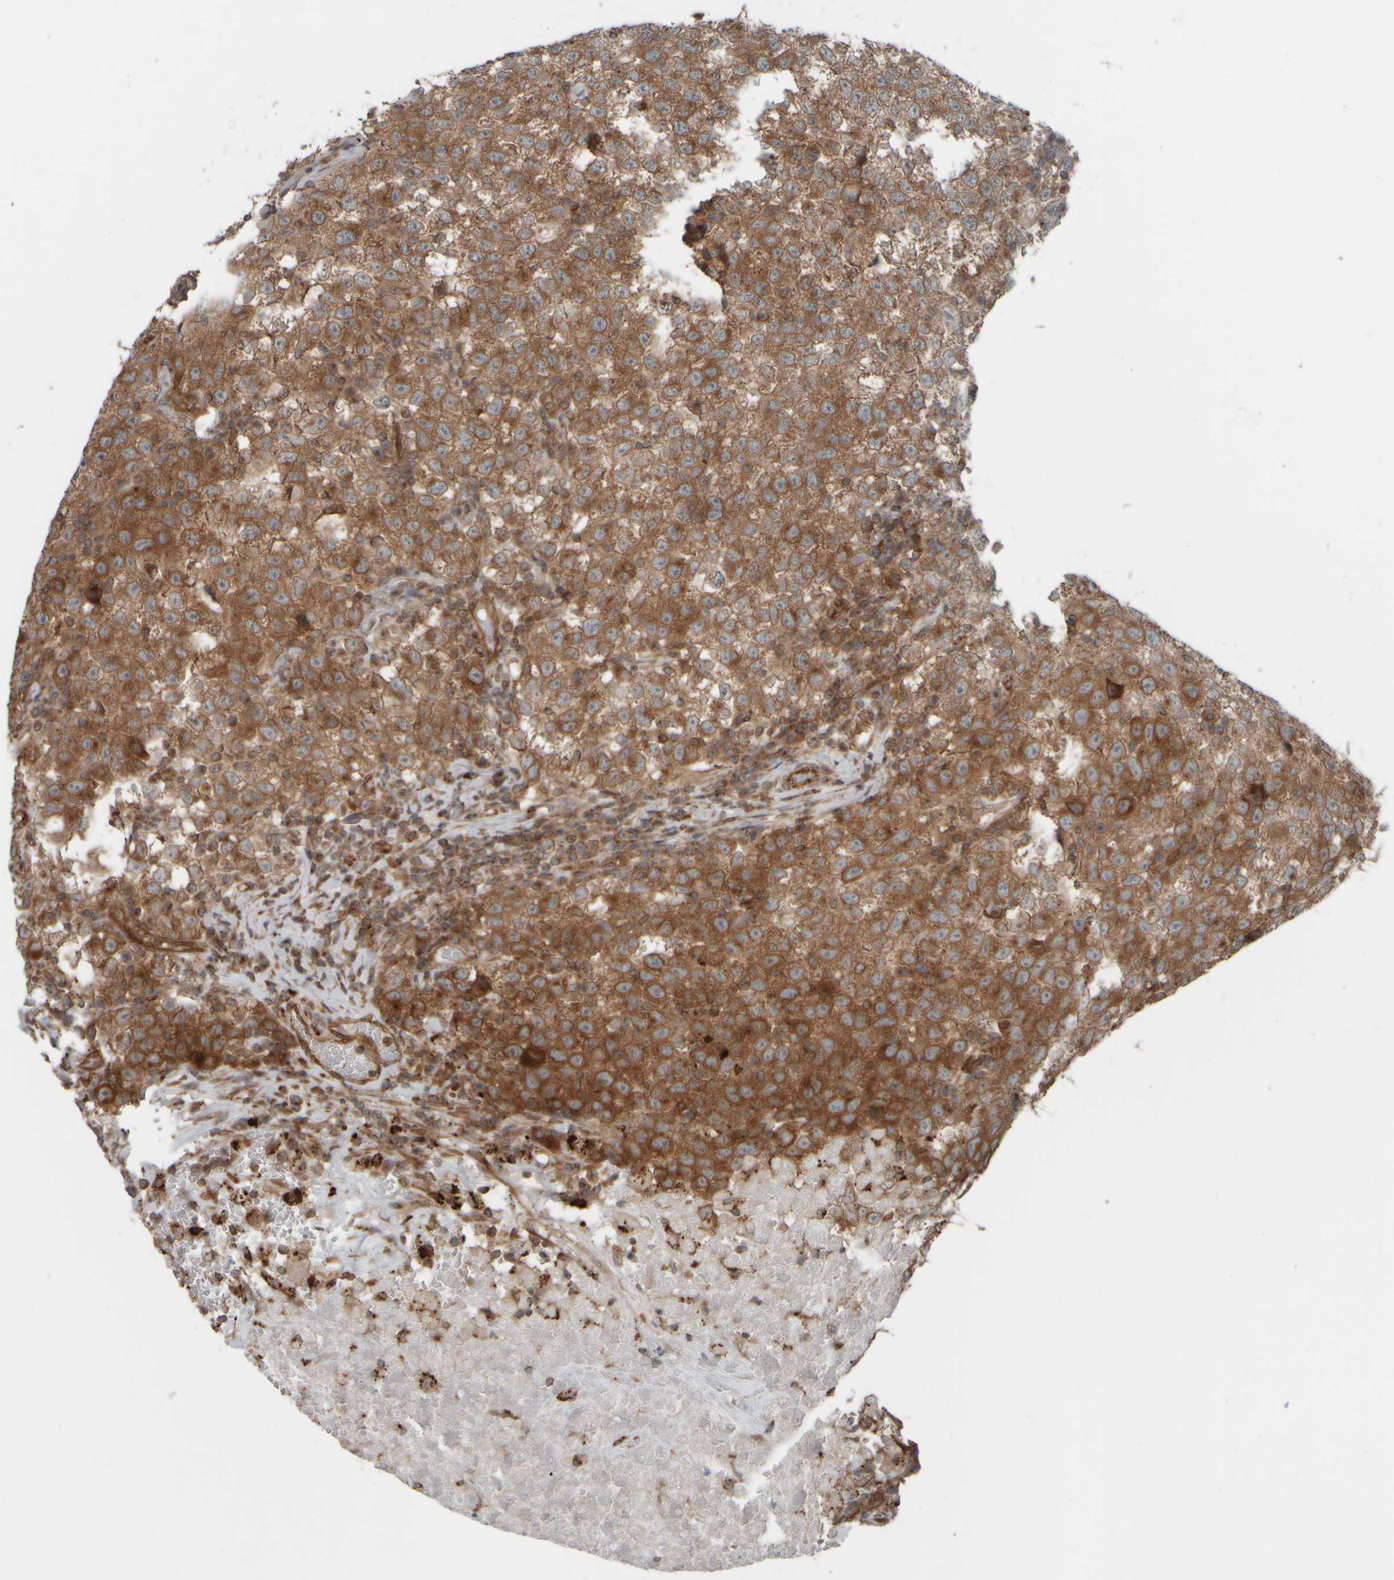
{"staining": {"intensity": "moderate", "quantity": ">75%", "location": "cytoplasmic/membranous"}, "tissue": "testis cancer", "cell_type": "Tumor cells", "image_type": "cancer", "snomed": [{"axis": "morphology", "description": "Seminoma, NOS"}, {"axis": "topography", "description": "Testis"}], "caption": "Testis cancer (seminoma) stained with DAB immunohistochemistry (IHC) reveals medium levels of moderate cytoplasmic/membranous expression in about >75% of tumor cells. (DAB IHC, brown staining for protein, blue staining for nuclei).", "gene": "GIGYF1", "patient": {"sex": "male", "age": 22}}